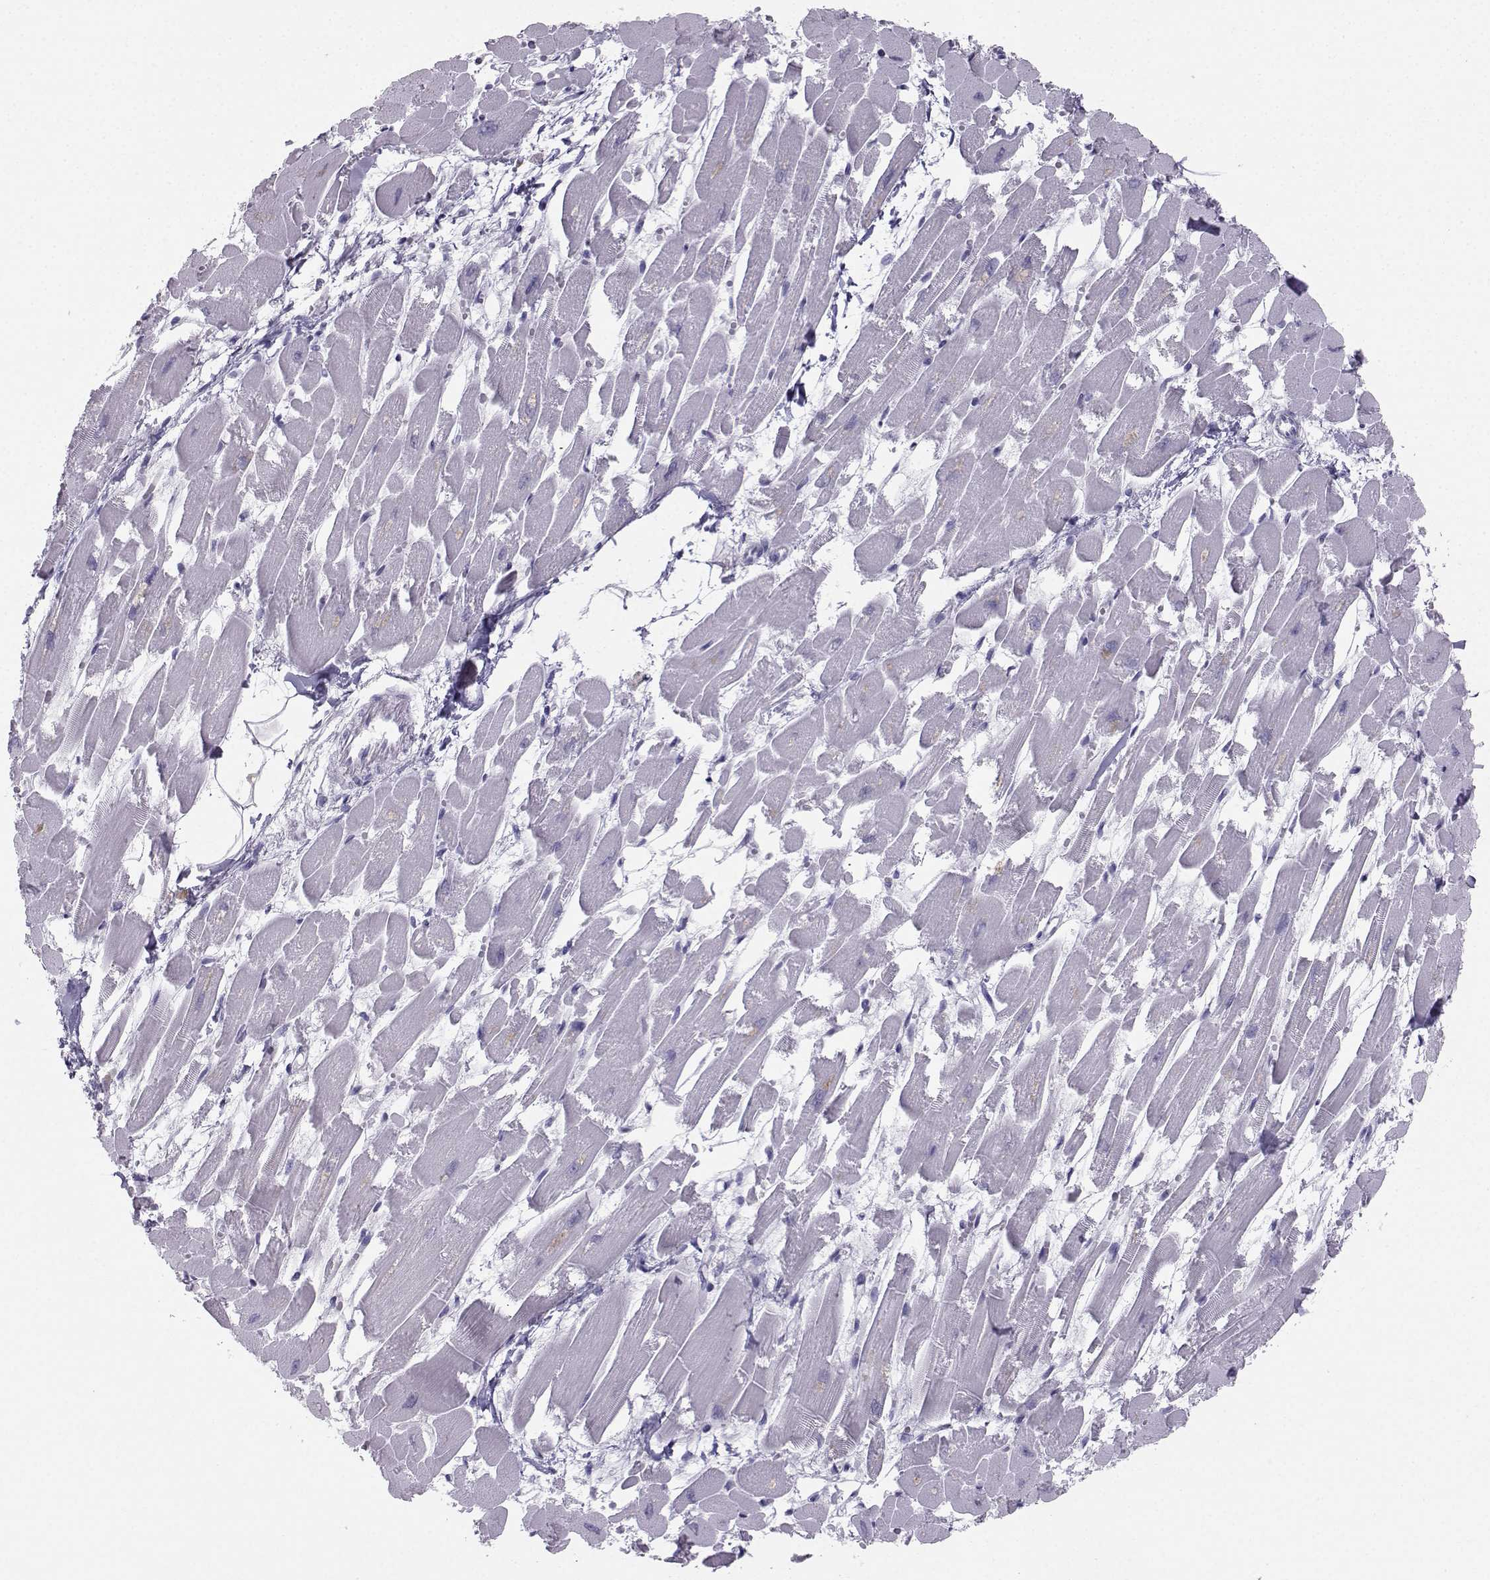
{"staining": {"intensity": "negative", "quantity": "none", "location": "none"}, "tissue": "heart muscle", "cell_type": "Cardiomyocytes", "image_type": "normal", "snomed": [{"axis": "morphology", "description": "Normal tissue, NOS"}, {"axis": "topography", "description": "Heart"}], "caption": "Immunohistochemistry of normal heart muscle reveals no positivity in cardiomyocytes. (Immunohistochemistry (ihc), brightfield microscopy, high magnification).", "gene": "IQCD", "patient": {"sex": "female", "age": 52}}